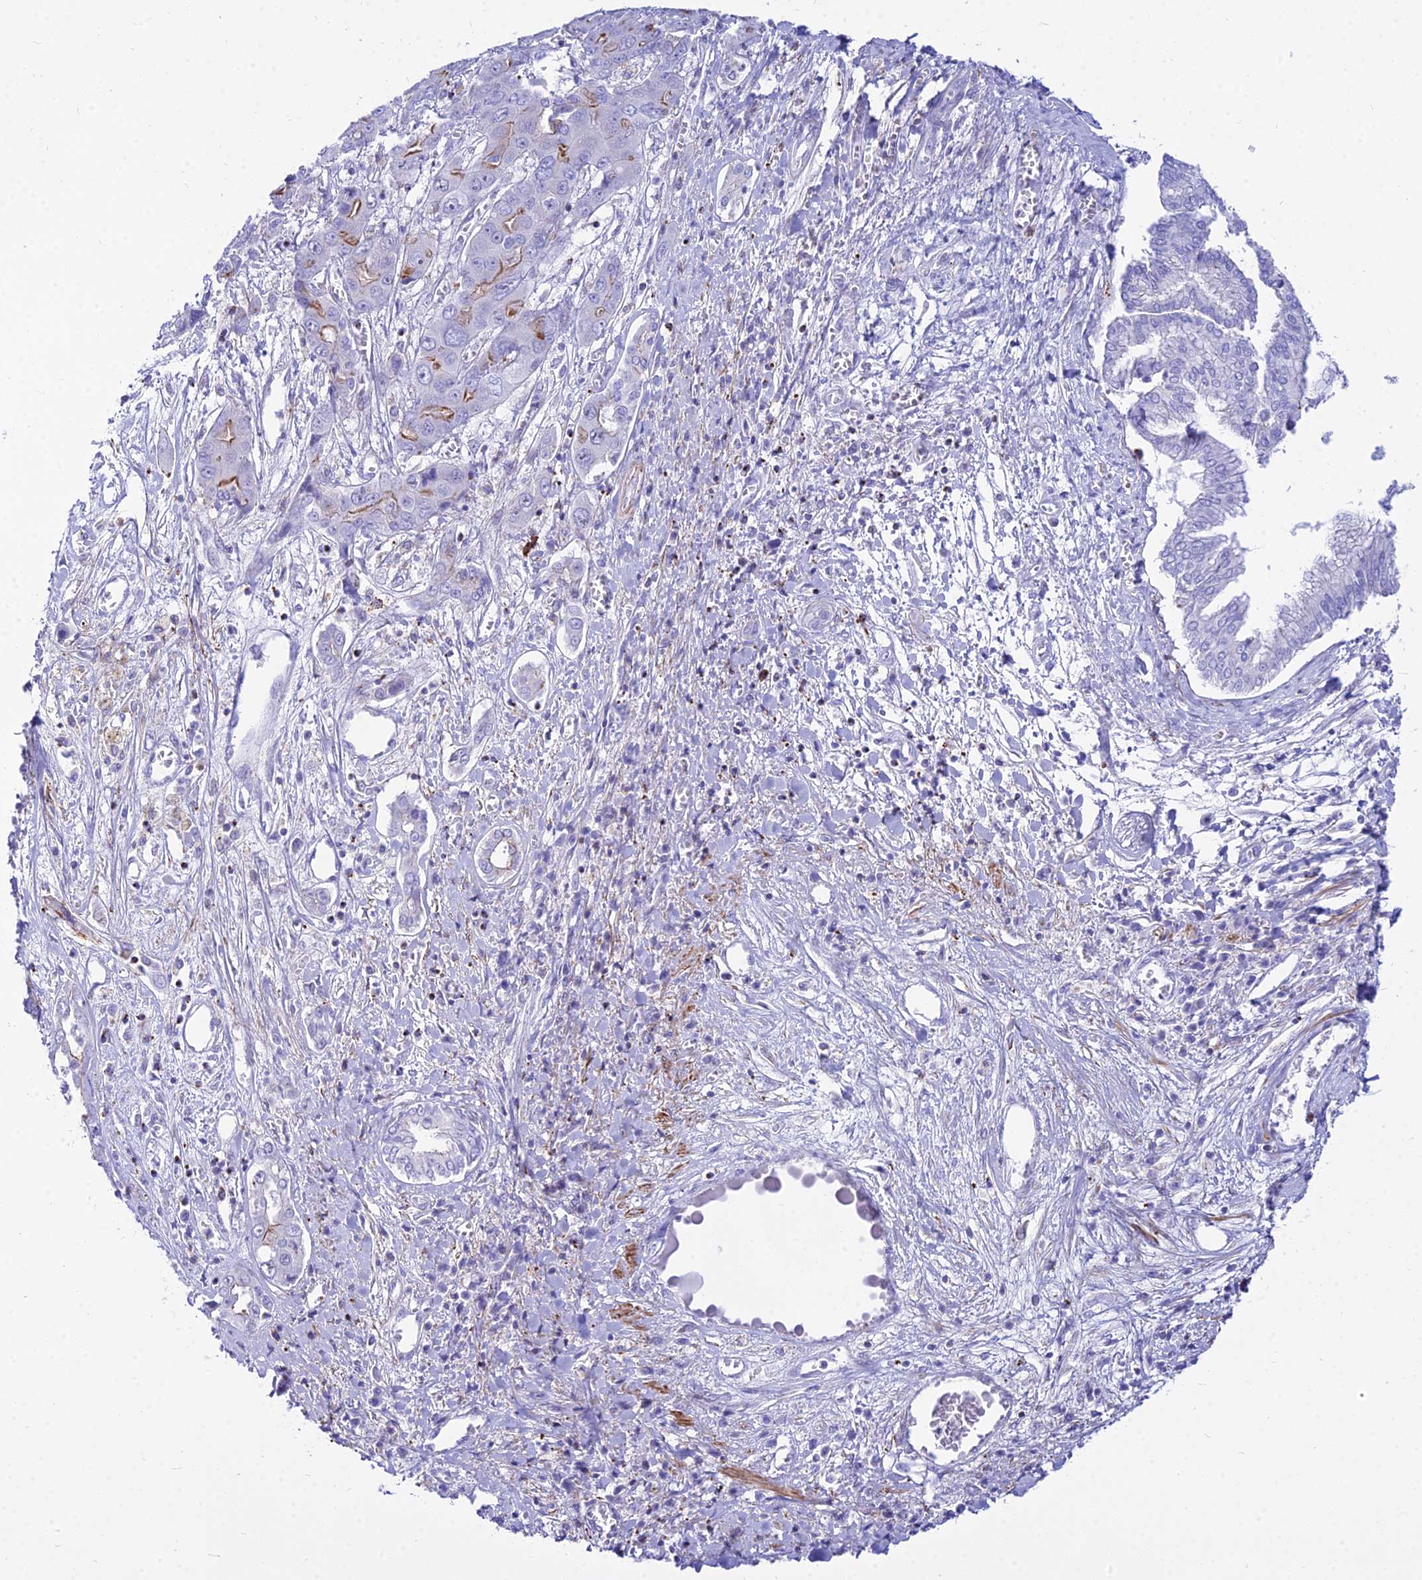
{"staining": {"intensity": "weak", "quantity": "<25%", "location": "cytoplasmic/membranous"}, "tissue": "liver cancer", "cell_type": "Tumor cells", "image_type": "cancer", "snomed": [{"axis": "morphology", "description": "Cholangiocarcinoma"}, {"axis": "topography", "description": "Liver"}], "caption": "Immunohistochemistry (IHC) image of liver cholangiocarcinoma stained for a protein (brown), which demonstrates no positivity in tumor cells. The staining was performed using DAB to visualize the protein expression in brown, while the nuclei were stained in blue with hematoxylin (Magnification: 20x).", "gene": "DLX1", "patient": {"sex": "male", "age": 67}}